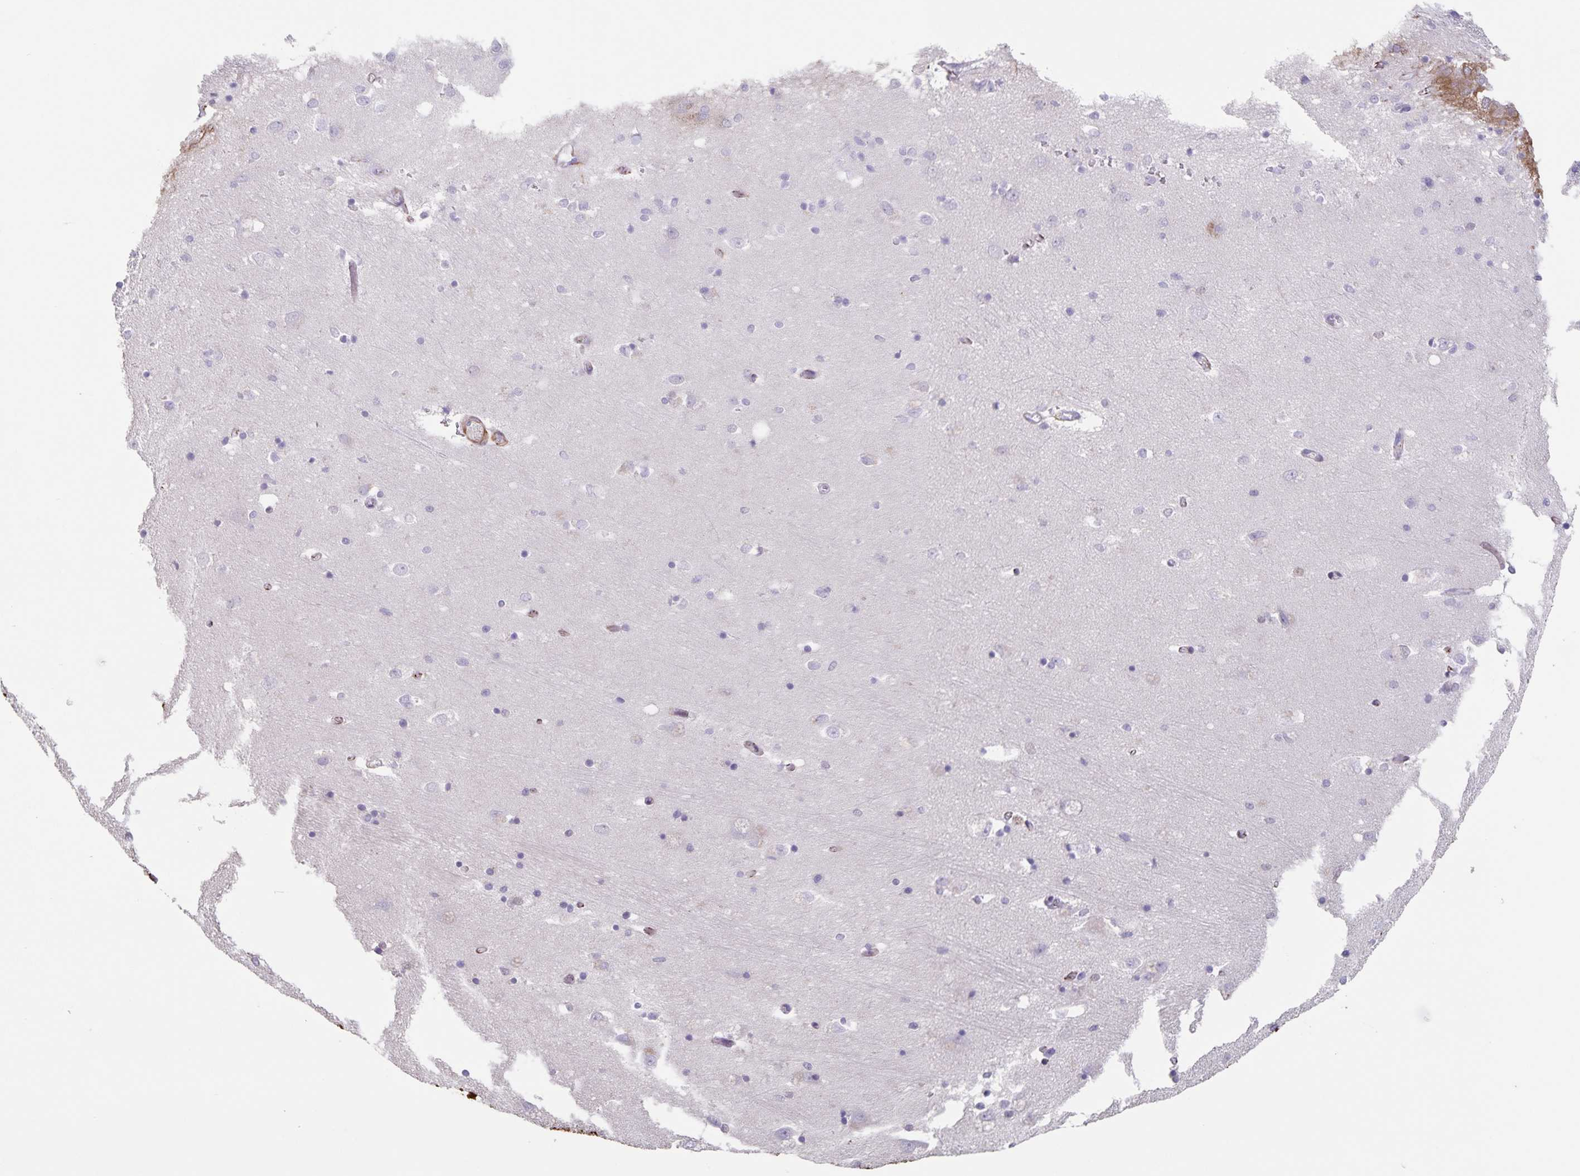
{"staining": {"intensity": "negative", "quantity": "none", "location": "none"}, "tissue": "caudate", "cell_type": "Glial cells", "image_type": "normal", "snomed": [{"axis": "morphology", "description": "Normal tissue, NOS"}, {"axis": "topography", "description": "Lateral ventricle wall"}, {"axis": "topography", "description": "Hippocampus"}], "caption": "The immunohistochemistry (IHC) photomicrograph has no significant staining in glial cells of caudate.", "gene": "SYNM", "patient": {"sex": "female", "age": 63}}